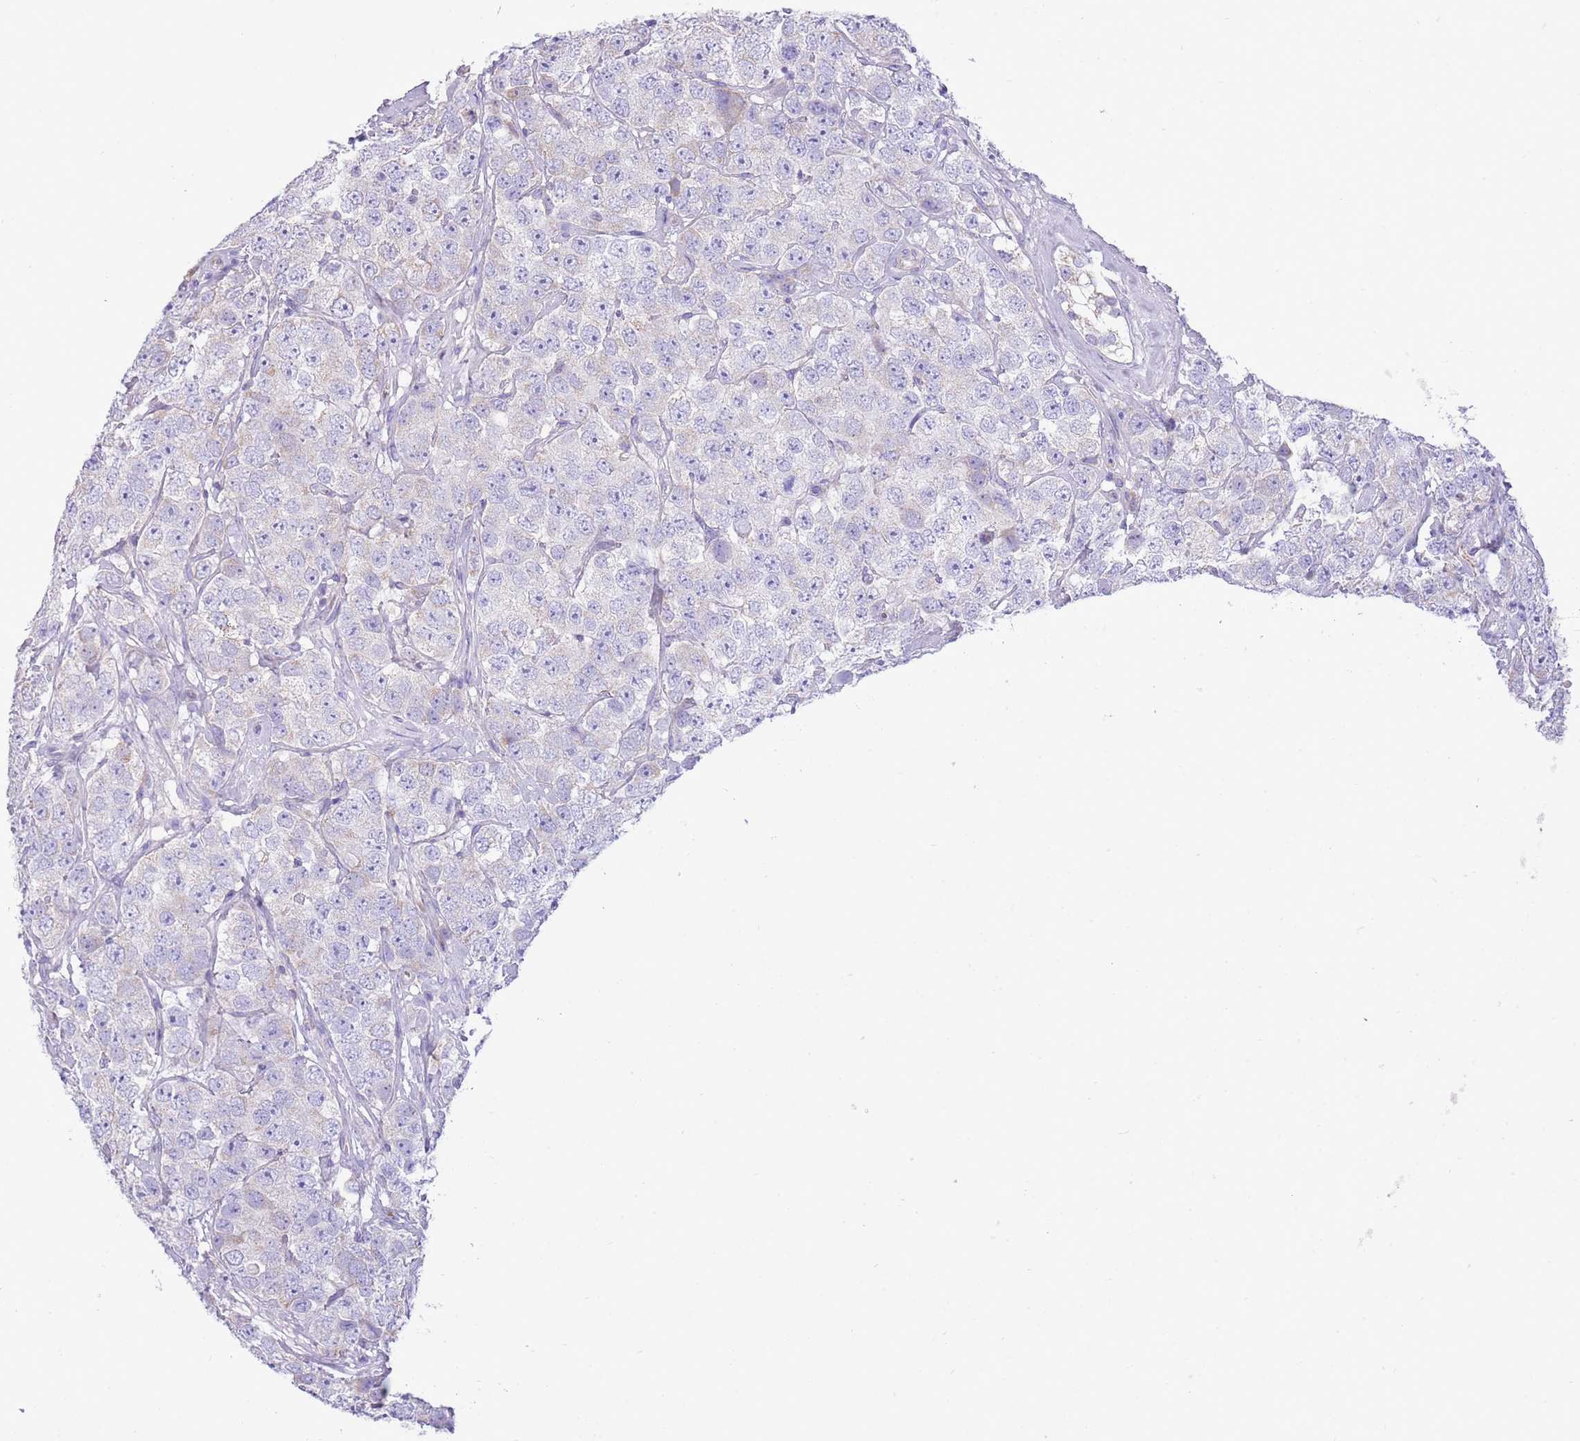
{"staining": {"intensity": "negative", "quantity": "none", "location": "none"}, "tissue": "testis cancer", "cell_type": "Tumor cells", "image_type": "cancer", "snomed": [{"axis": "morphology", "description": "Seminoma, NOS"}, {"axis": "topography", "description": "Testis"}], "caption": "High magnification brightfield microscopy of testis cancer stained with DAB (brown) and counterstained with hematoxylin (blue): tumor cells show no significant expression. (Stains: DAB (3,3'-diaminobenzidine) immunohistochemistry with hematoxylin counter stain, Microscopy: brightfield microscopy at high magnification).", "gene": "OAZ2", "patient": {"sex": "male", "age": 28}}